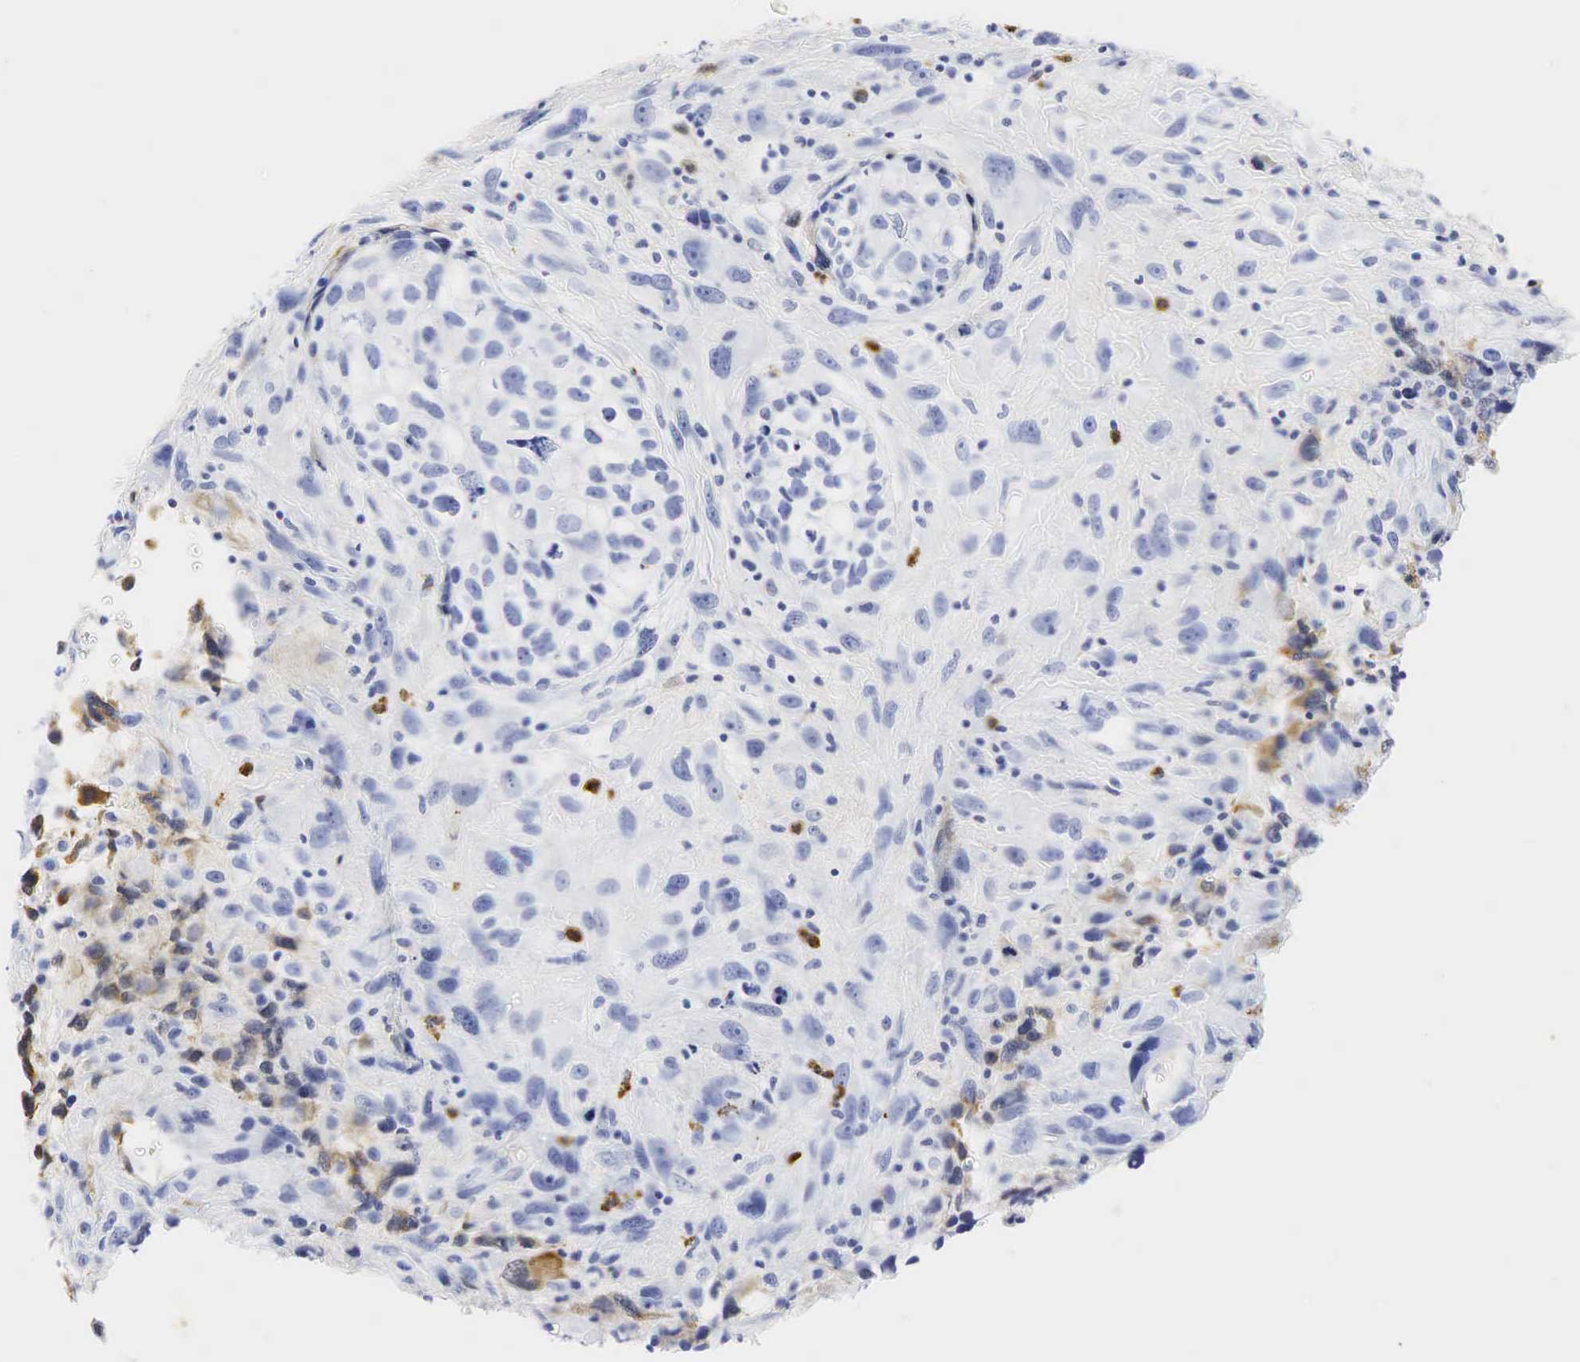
{"staining": {"intensity": "negative", "quantity": "none", "location": "none"}, "tissue": "breast cancer", "cell_type": "Tumor cells", "image_type": "cancer", "snomed": [{"axis": "morphology", "description": "Neoplasm, malignant, NOS"}, {"axis": "topography", "description": "Breast"}], "caption": "Immunohistochemical staining of breast cancer (malignant neoplasm) reveals no significant expression in tumor cells.", "gene": "LYZ", "patient": {"sex": "female", "age": 50}}